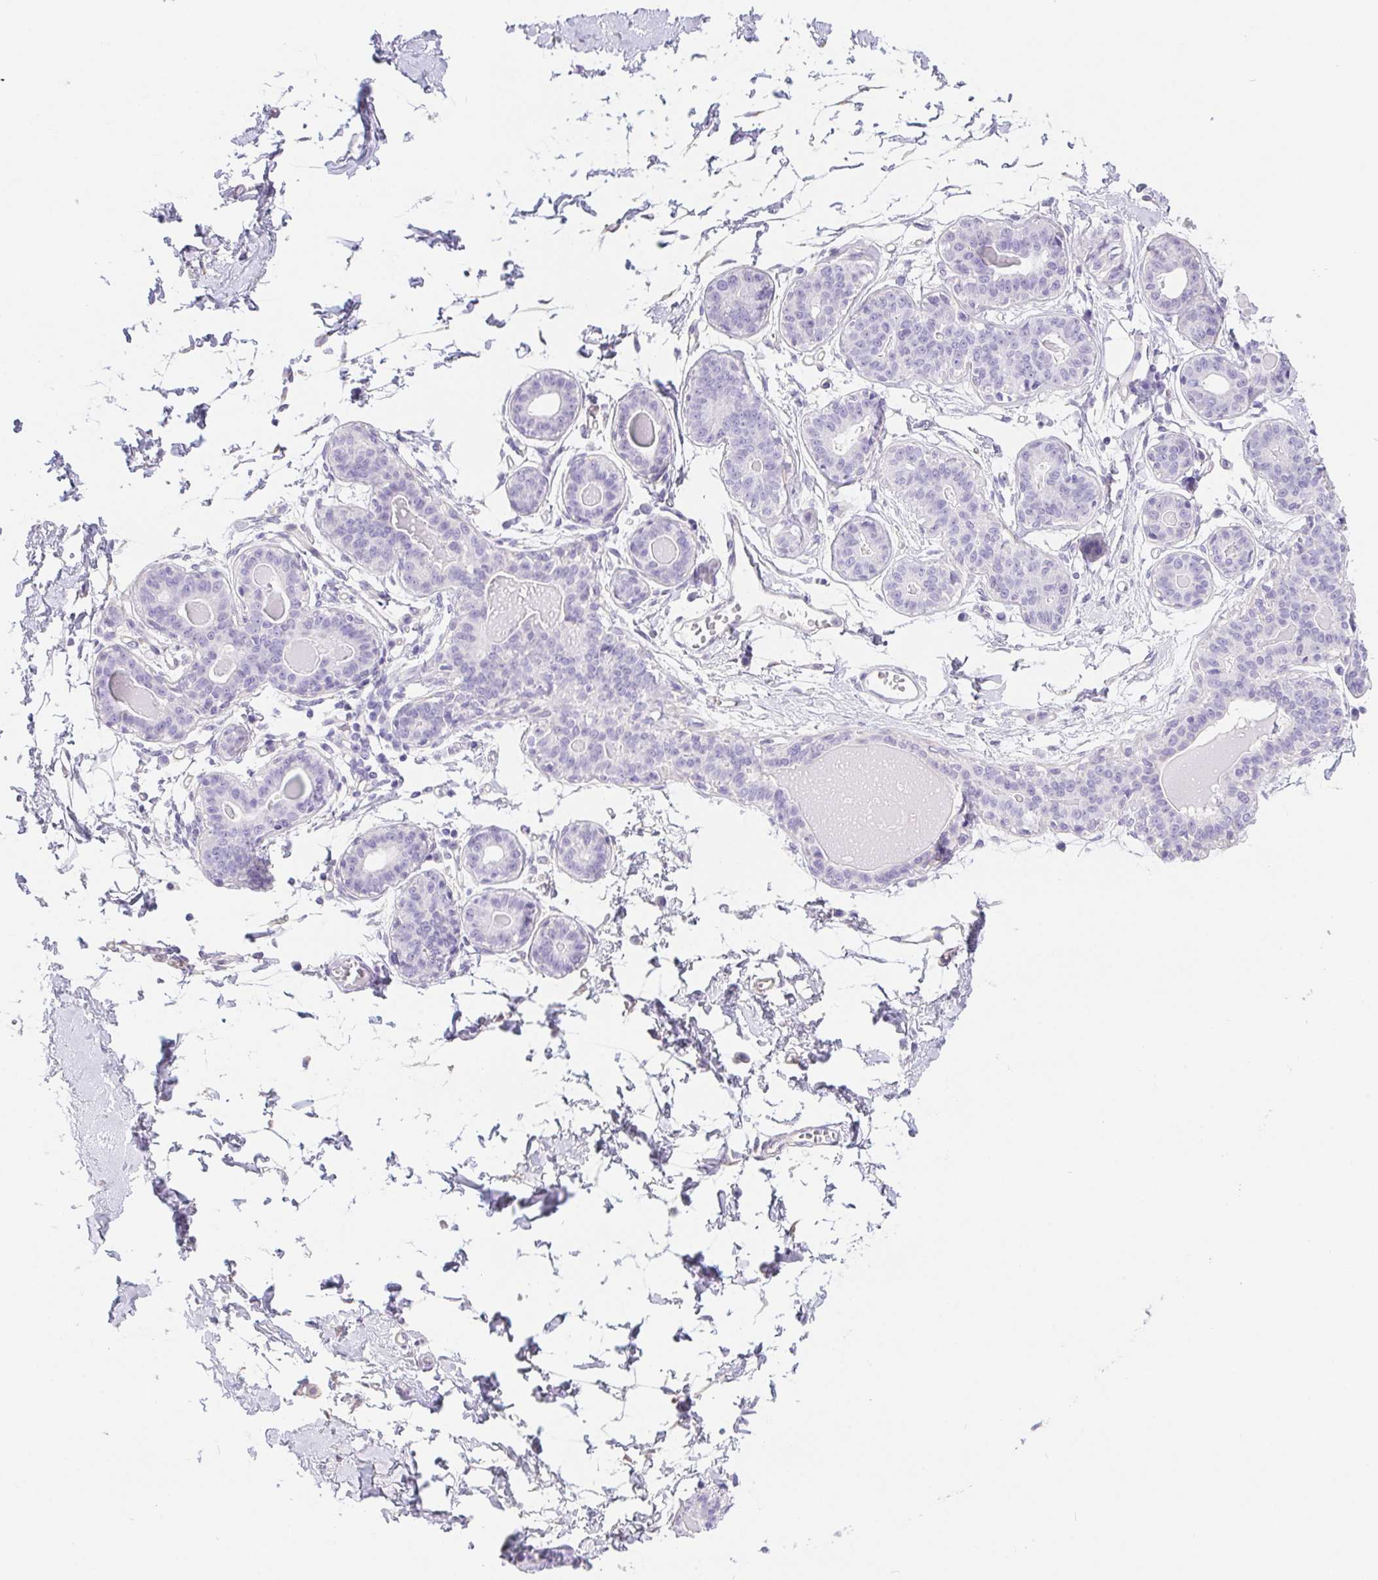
{"staining": {"intensity": "negative", "quantity": "none", "location": "none"}, "tissue": "breast", "cell_type": "Adipocytes", "image_type": "normal", "snomed": [{"axis": "morphology", "description": "Normal tissue, NOS"}, {"axis": "topography", "description": "Breast"}], "caption": "An immunohistochemistry photomicrograph of unremarkable breast is shown. There is no staining in adipocytes of breast.", "gene": "PNLIP", "patient": {"sex": "female", "age": 45}}